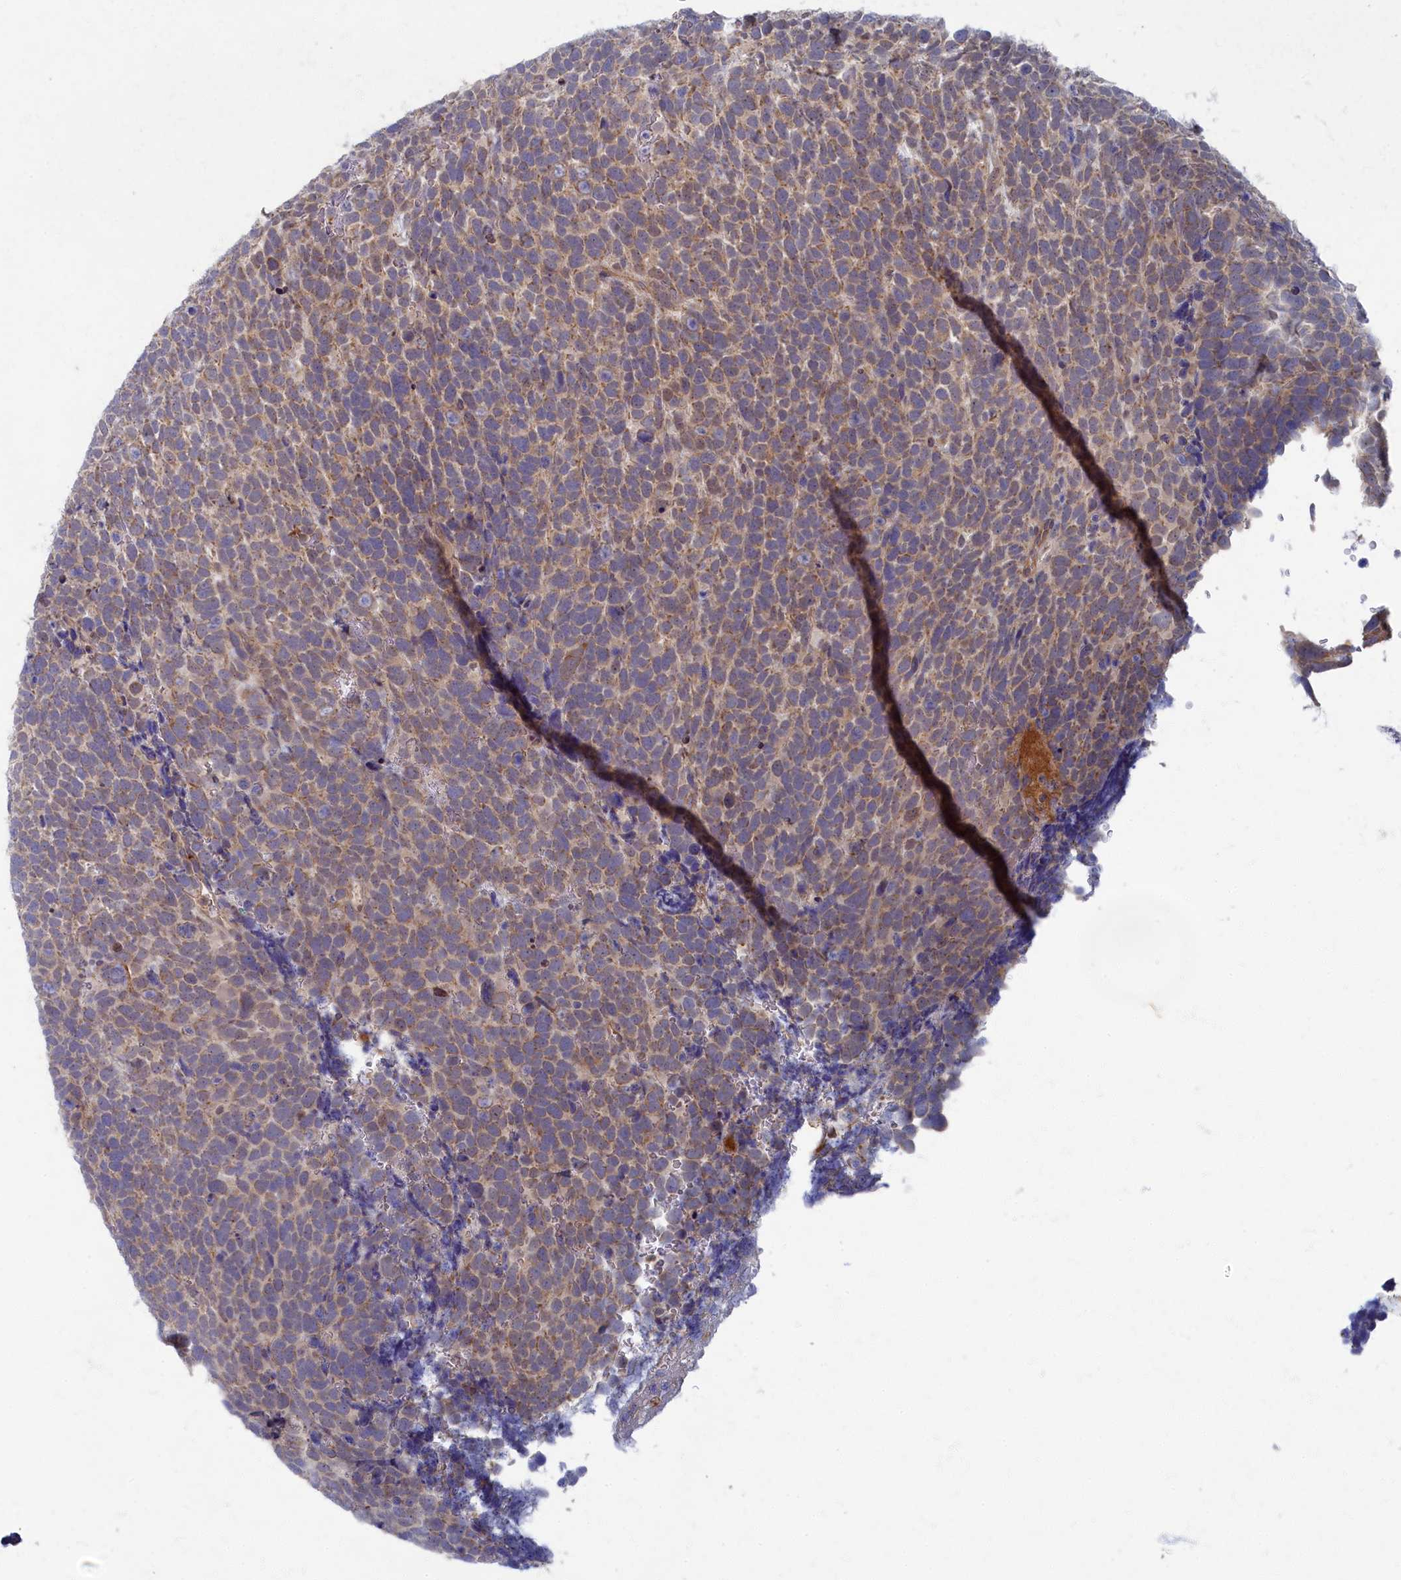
{"staining": {"intensity": "weak", "quantity": "25%-75%", "location": "cytoplasmic/membranous"}, "tissue": "urothelial cancer", "cell_type": "Tumor cells", "image_type": "cancer", "snomed": [{"axis": "morphology", "description": "Urothelial carcinoma, High grade"}, {"axis": "topography", "description": "Urinary bladder"}], "caption": "Tumor cells demonstrate low levels of weak cytoplasmic/membranous positivity in approximately 25%-75% of cells in high-grade urothelial carcinoma.", "gene": "WDR59", "patient": {"sex": "female", "age": 82}}